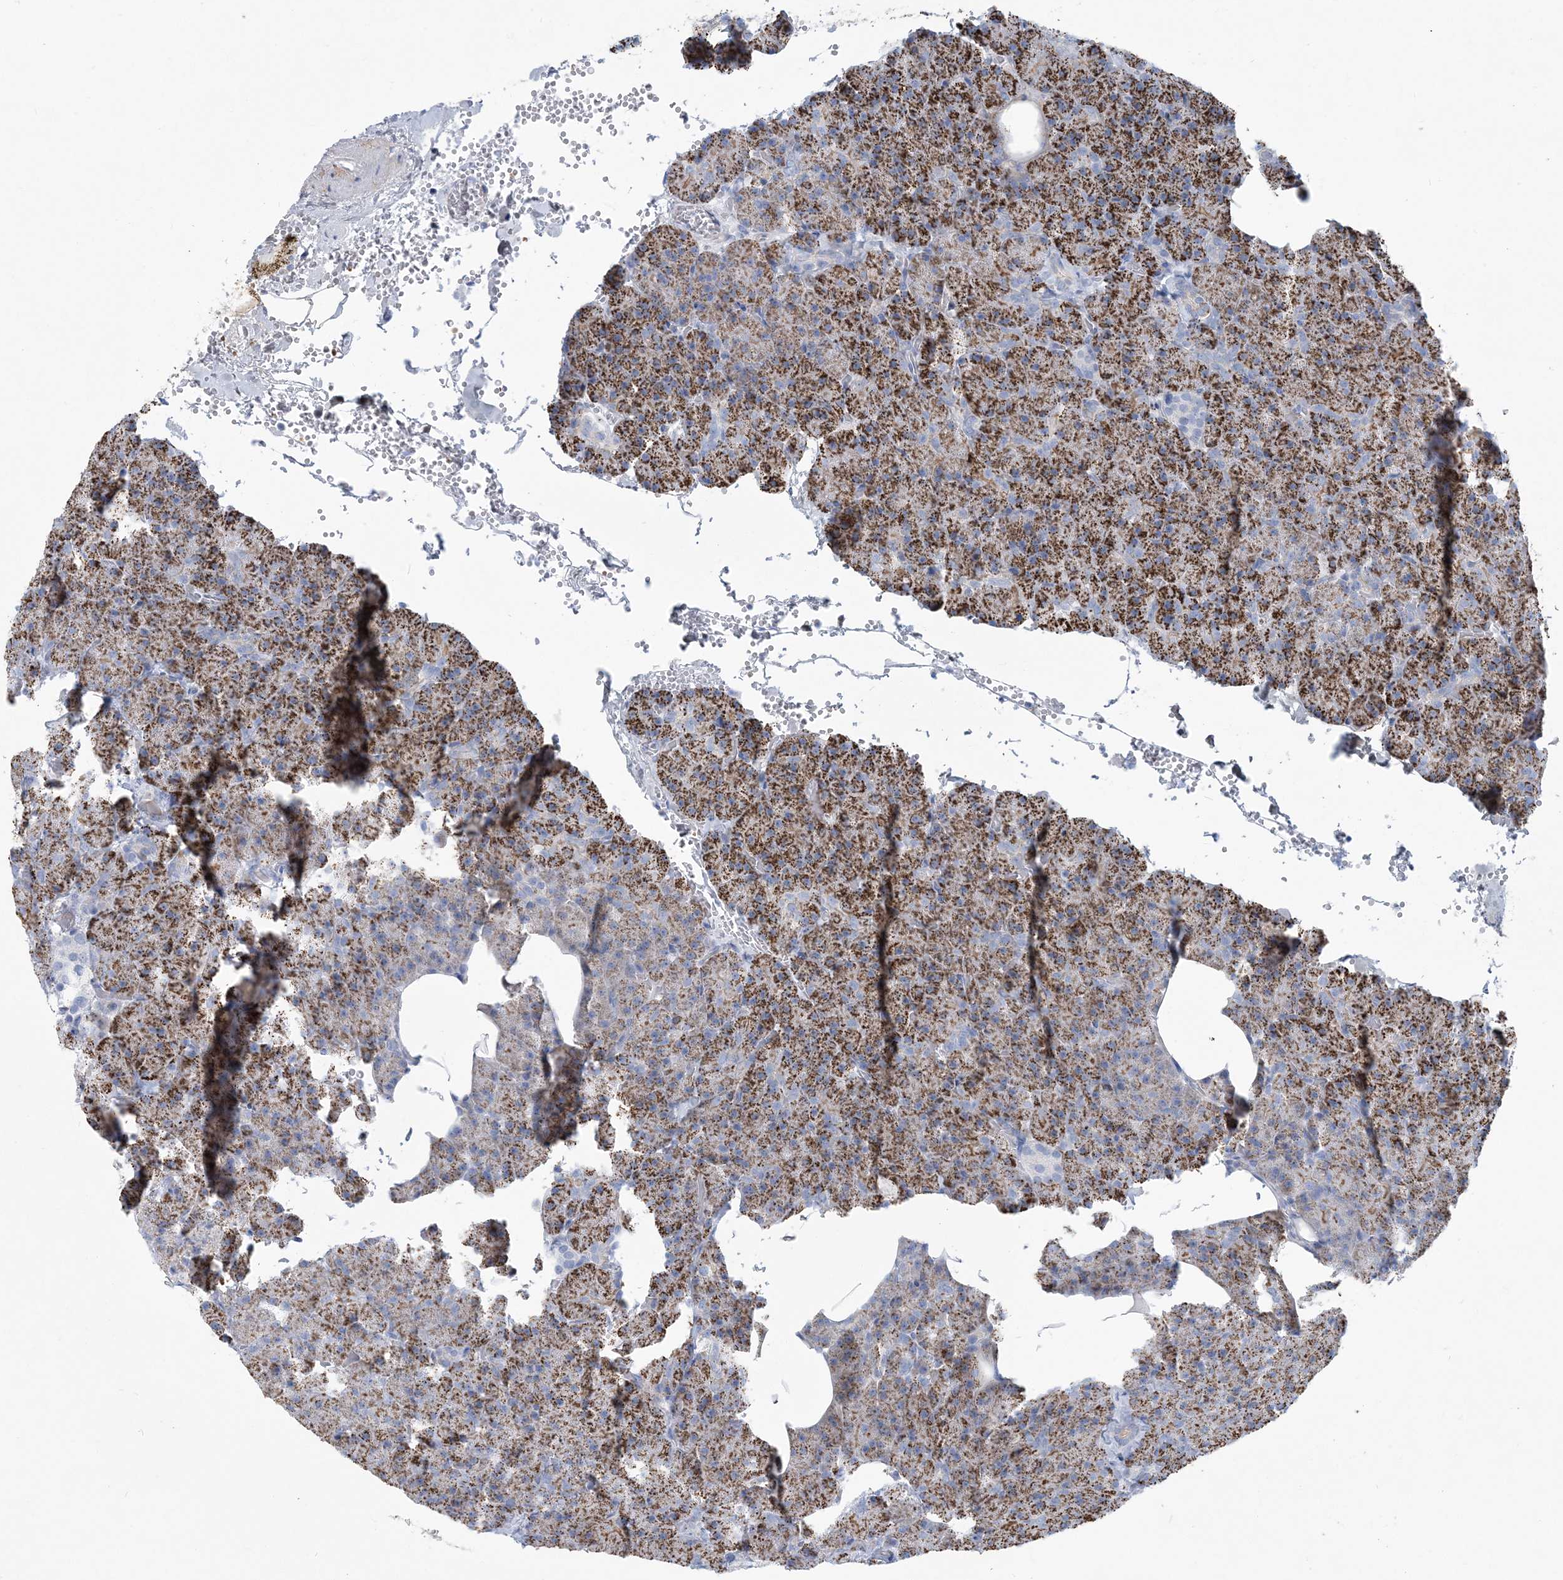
{"staining": {"intensity": "strong", "quantity": "25%-75%", "location": "cytoplasmic/membranous"}, "tissue": "pancreas", "cell_type": "Exocrine glandular cells", "image_type": "normal", "snomed": [{"axis": "morphology", "description": "Normal tissue, NOS"}, {"axis": "morphology", "description": "Carcinoid, malignant, NOS"}, {"axis": "topography", "description": "Pancreas"}], "caption": "This is a photomicrograph of immunohistochemistry staining of benign pancreas, which shows strong expression in the cytoplasmic/membranous of exocrine glandular cells.", "gene": "MOXD1", "patient": {"sex": "female", "age": 35}}